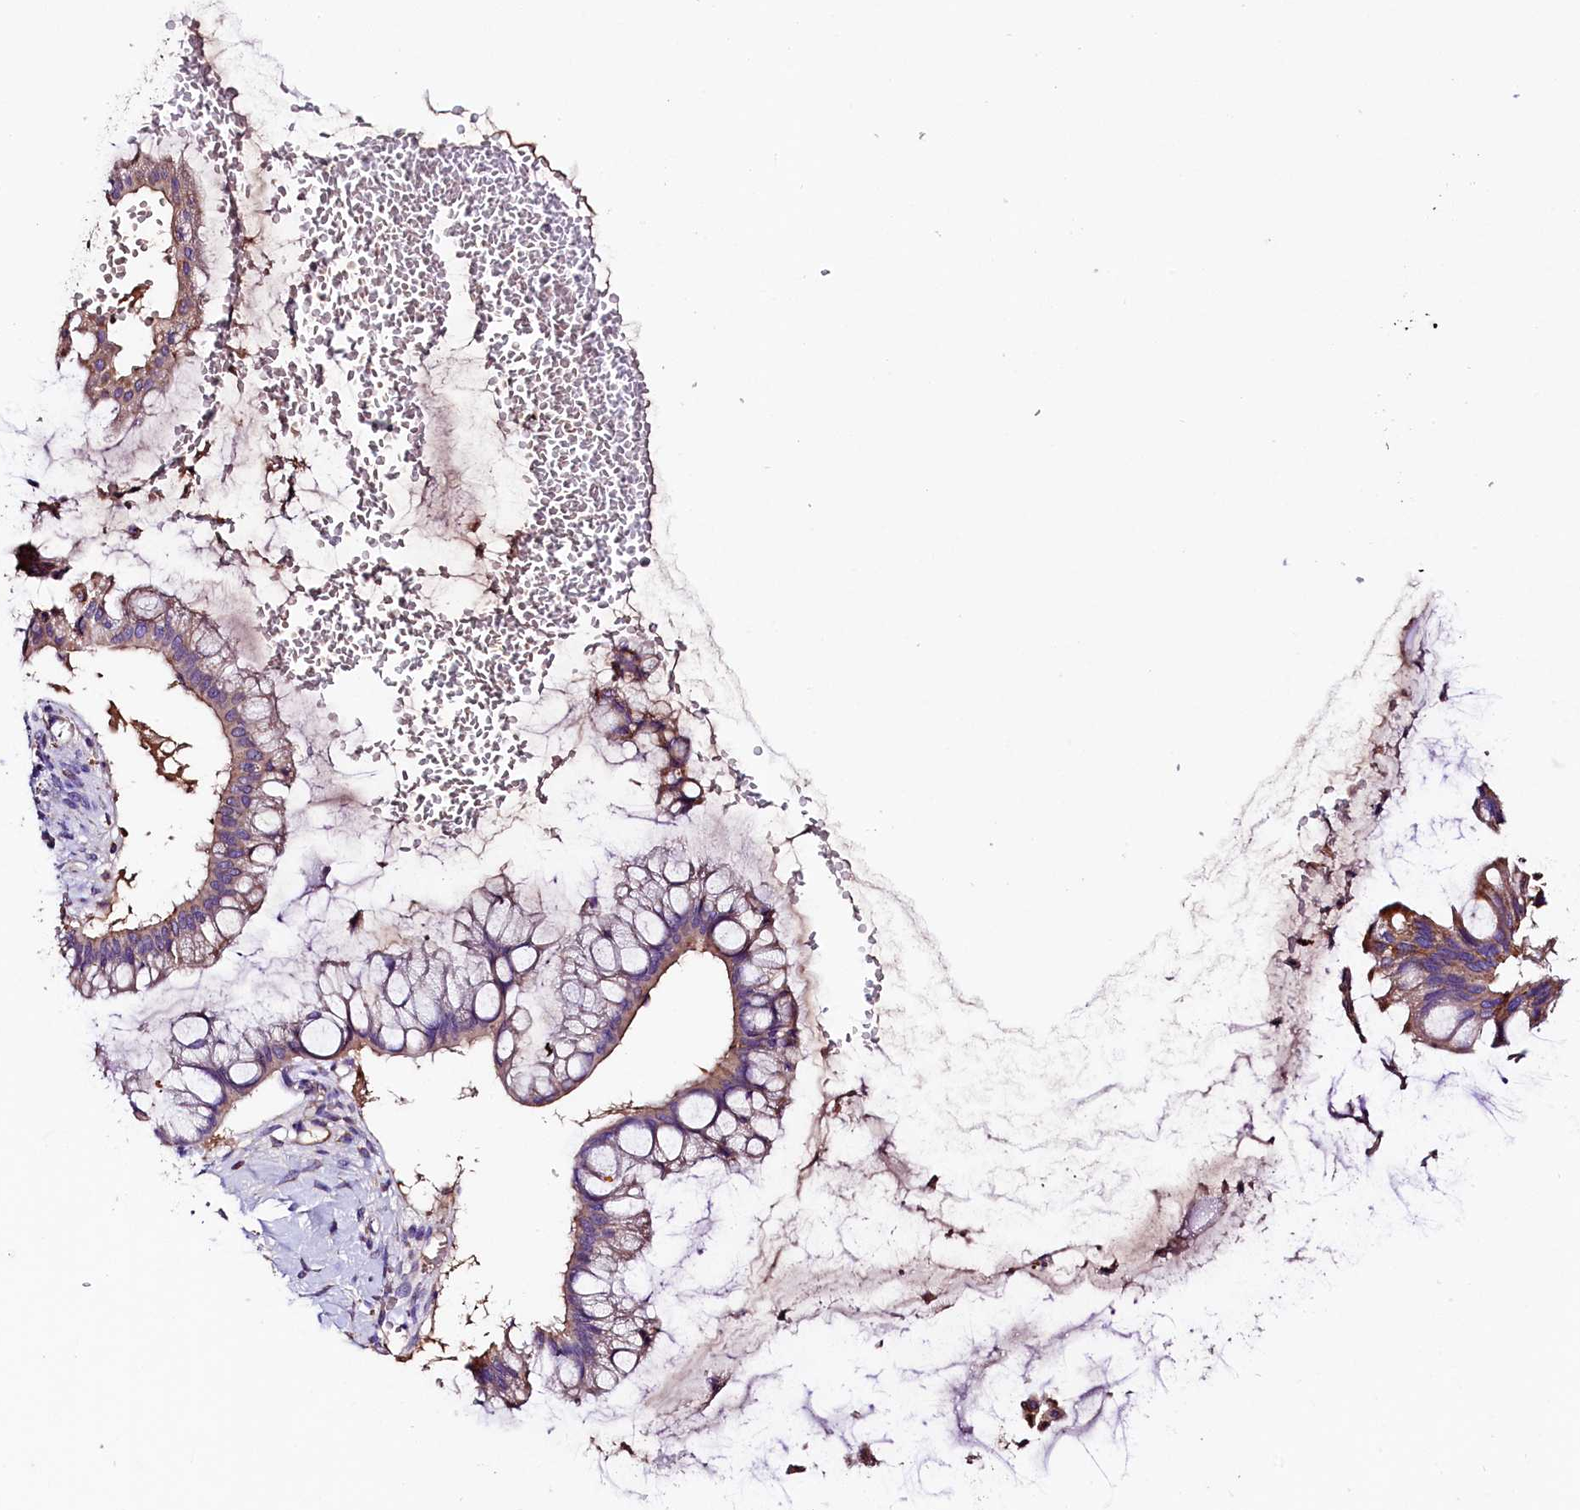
{"staining": {"intensity": "moderate", "quantity": ">75%", "location": "cytoplasmic/membranous"}, "tissue": "ovarian cancer", "cell_type": "Tumor cells", "image_type": "cancer", "snomed": [{"axis": "morphology", "description": "Cystadenocarcinoma, mucinous, NOS"}, {"axis": "topography", "description": "Ovary"}], "caption": "A medium amount of moderate cytoplasmic/membranous expression is present in approximately >75% of tumor cells in ovarian mucinous cystadenocarcinoma tissue.", "gene": "SIX5", "patient": {"sex": "female", "age": 73}}